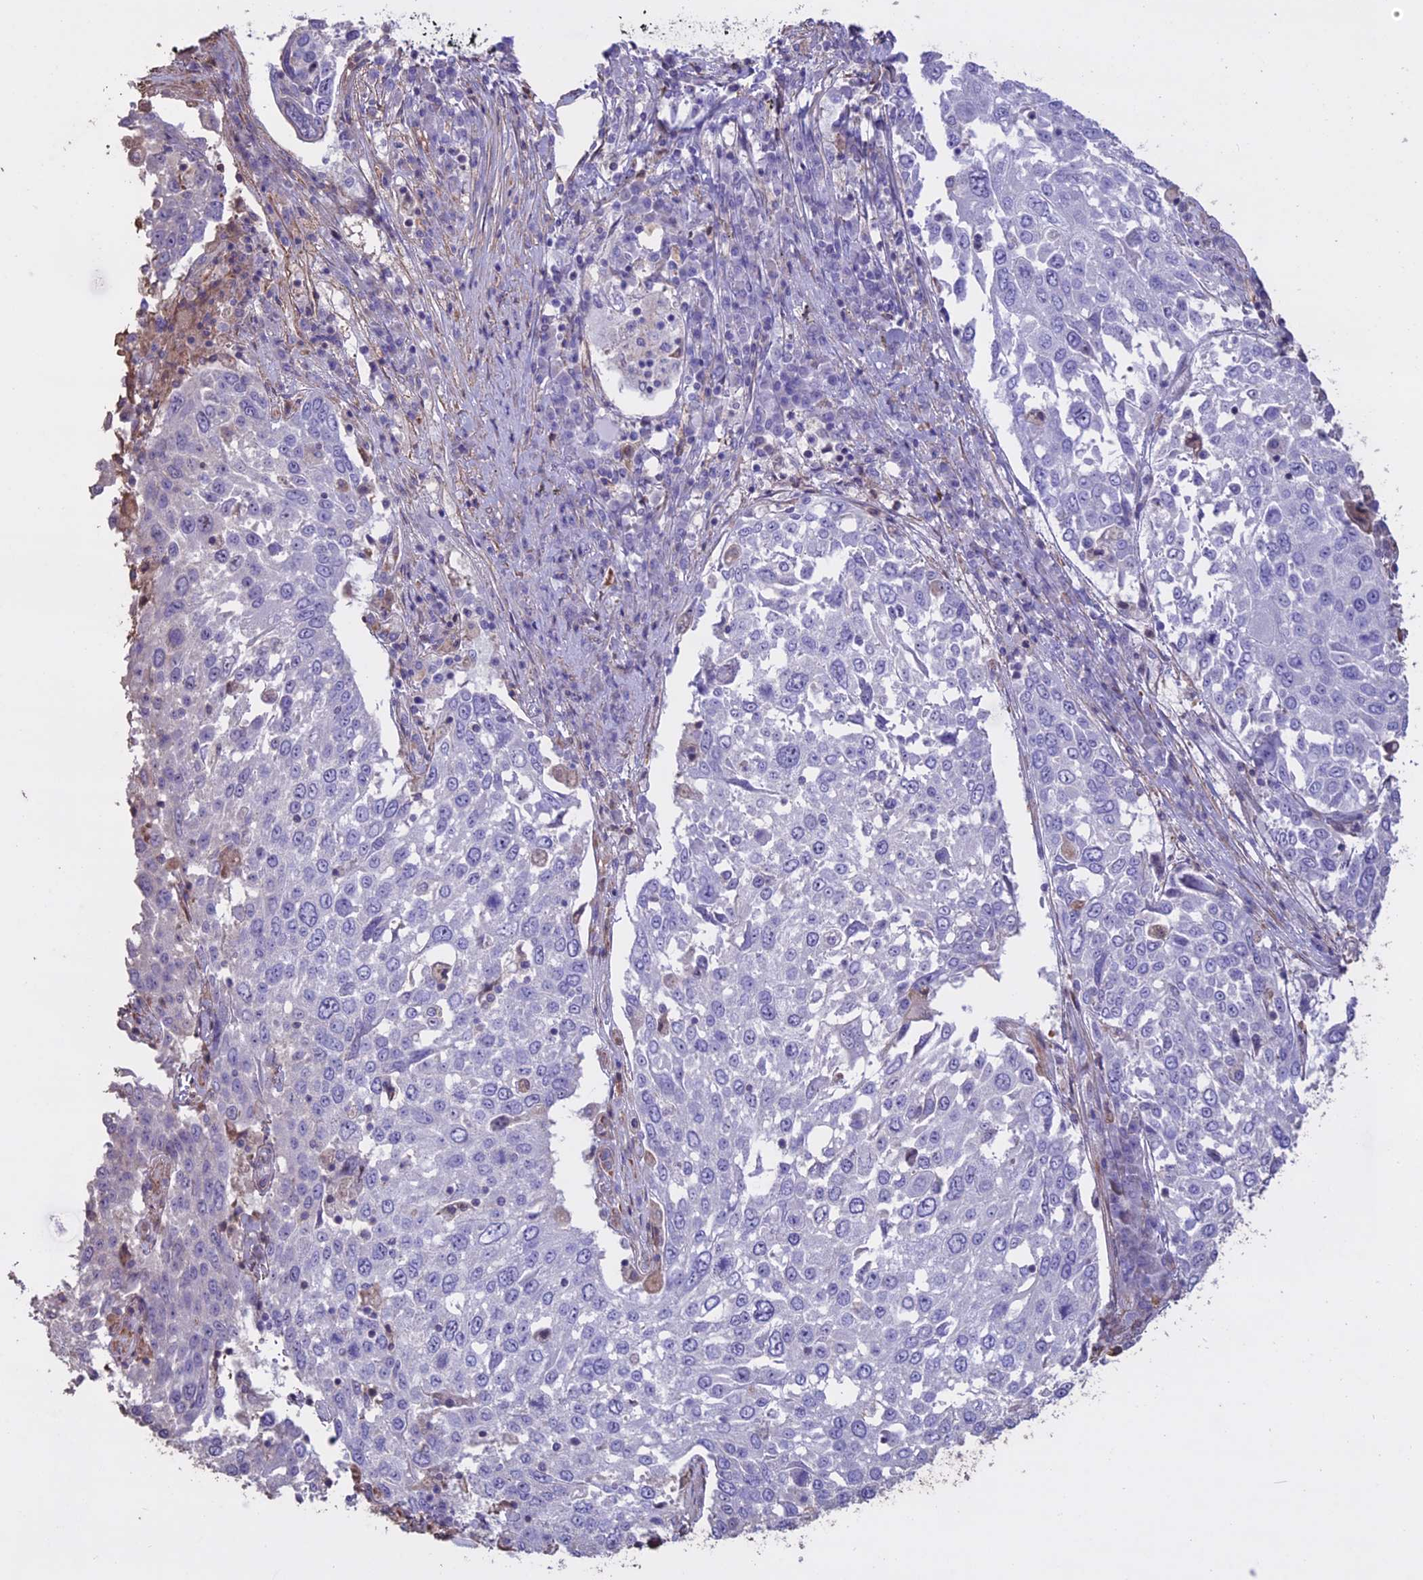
{"staining": {"intensity": "negative", "quantity": "none", "location": "none"}, "tissue": "lung cancer", "cell_type": "Tumor cells", "image_type": "cancer", "snomed": [{"axis": "morphology", "description": "Squamous cell carcinoma, NOS"}, {"axis": "topography", "description": "Lung"}], "caption": "Immunohistochemistry of lung cancer reveals no expression in tumor cells. The staining was performed using DAB (3,3'-diaminobenzidine) to visualize the protein expression in brown, while the nuclei were stained in blue with hematoxylin (Magnification: 20x).", "gene": "CCDC148", "patient": {"sex": "male", "age": 65}}